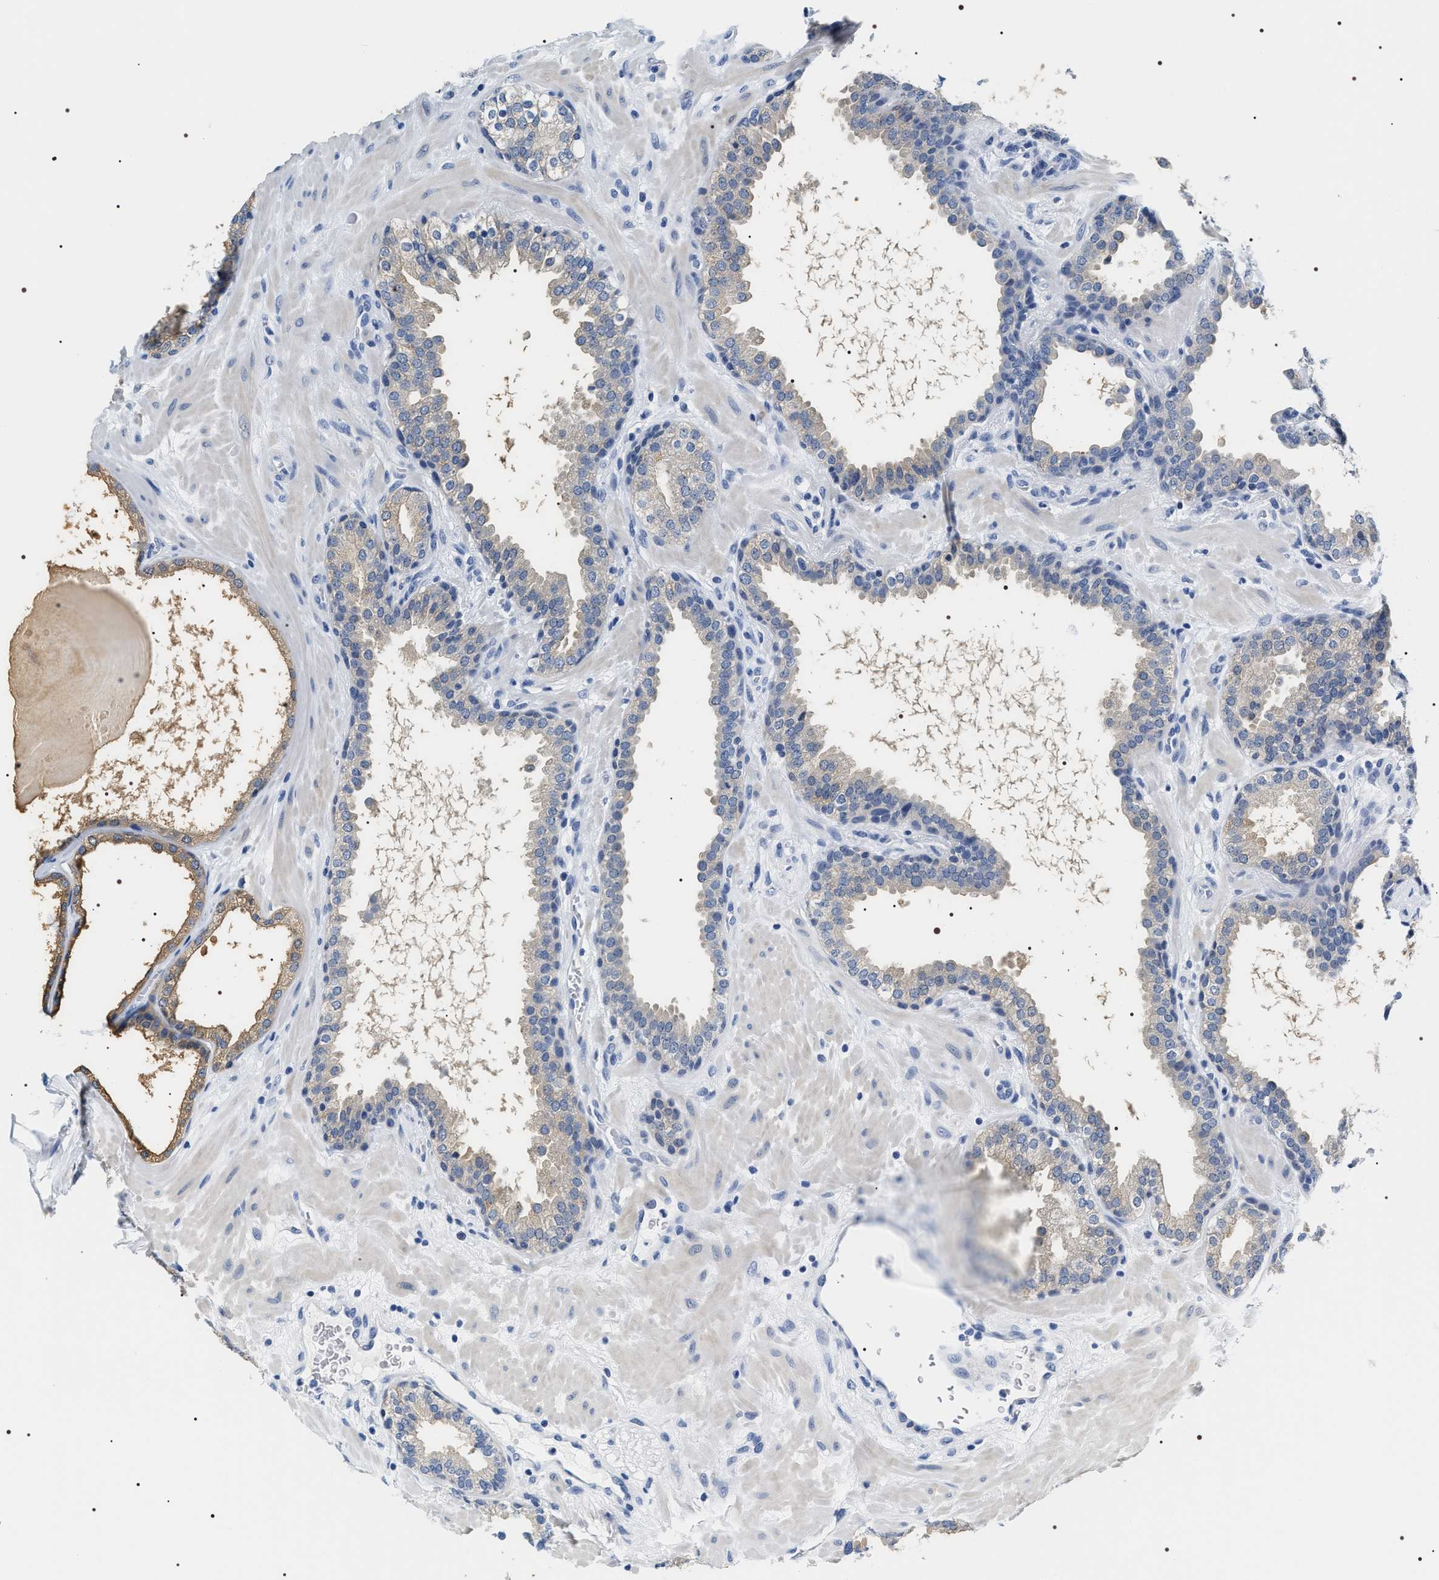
{"staining": {"intensity": "weak", "quantity": "25%-75%", "location": "cytoplasmic/membranous"}, "tissue": "prostate", "cell_type": "Glandular cells", "image_type": "normal", "snomed": [{"axis": "morphology", "description": "Normal tissue, NOS"}, {"axis": "topography", "description": "Prostate"}], "caption": "Prostate stained with a brown dye reveals weak cytoplasmic/membranous positive positivity in about 25%-75% of glandular cells.", "gene": "ADH4", "patient": {"sex": "male", "age": 51}}